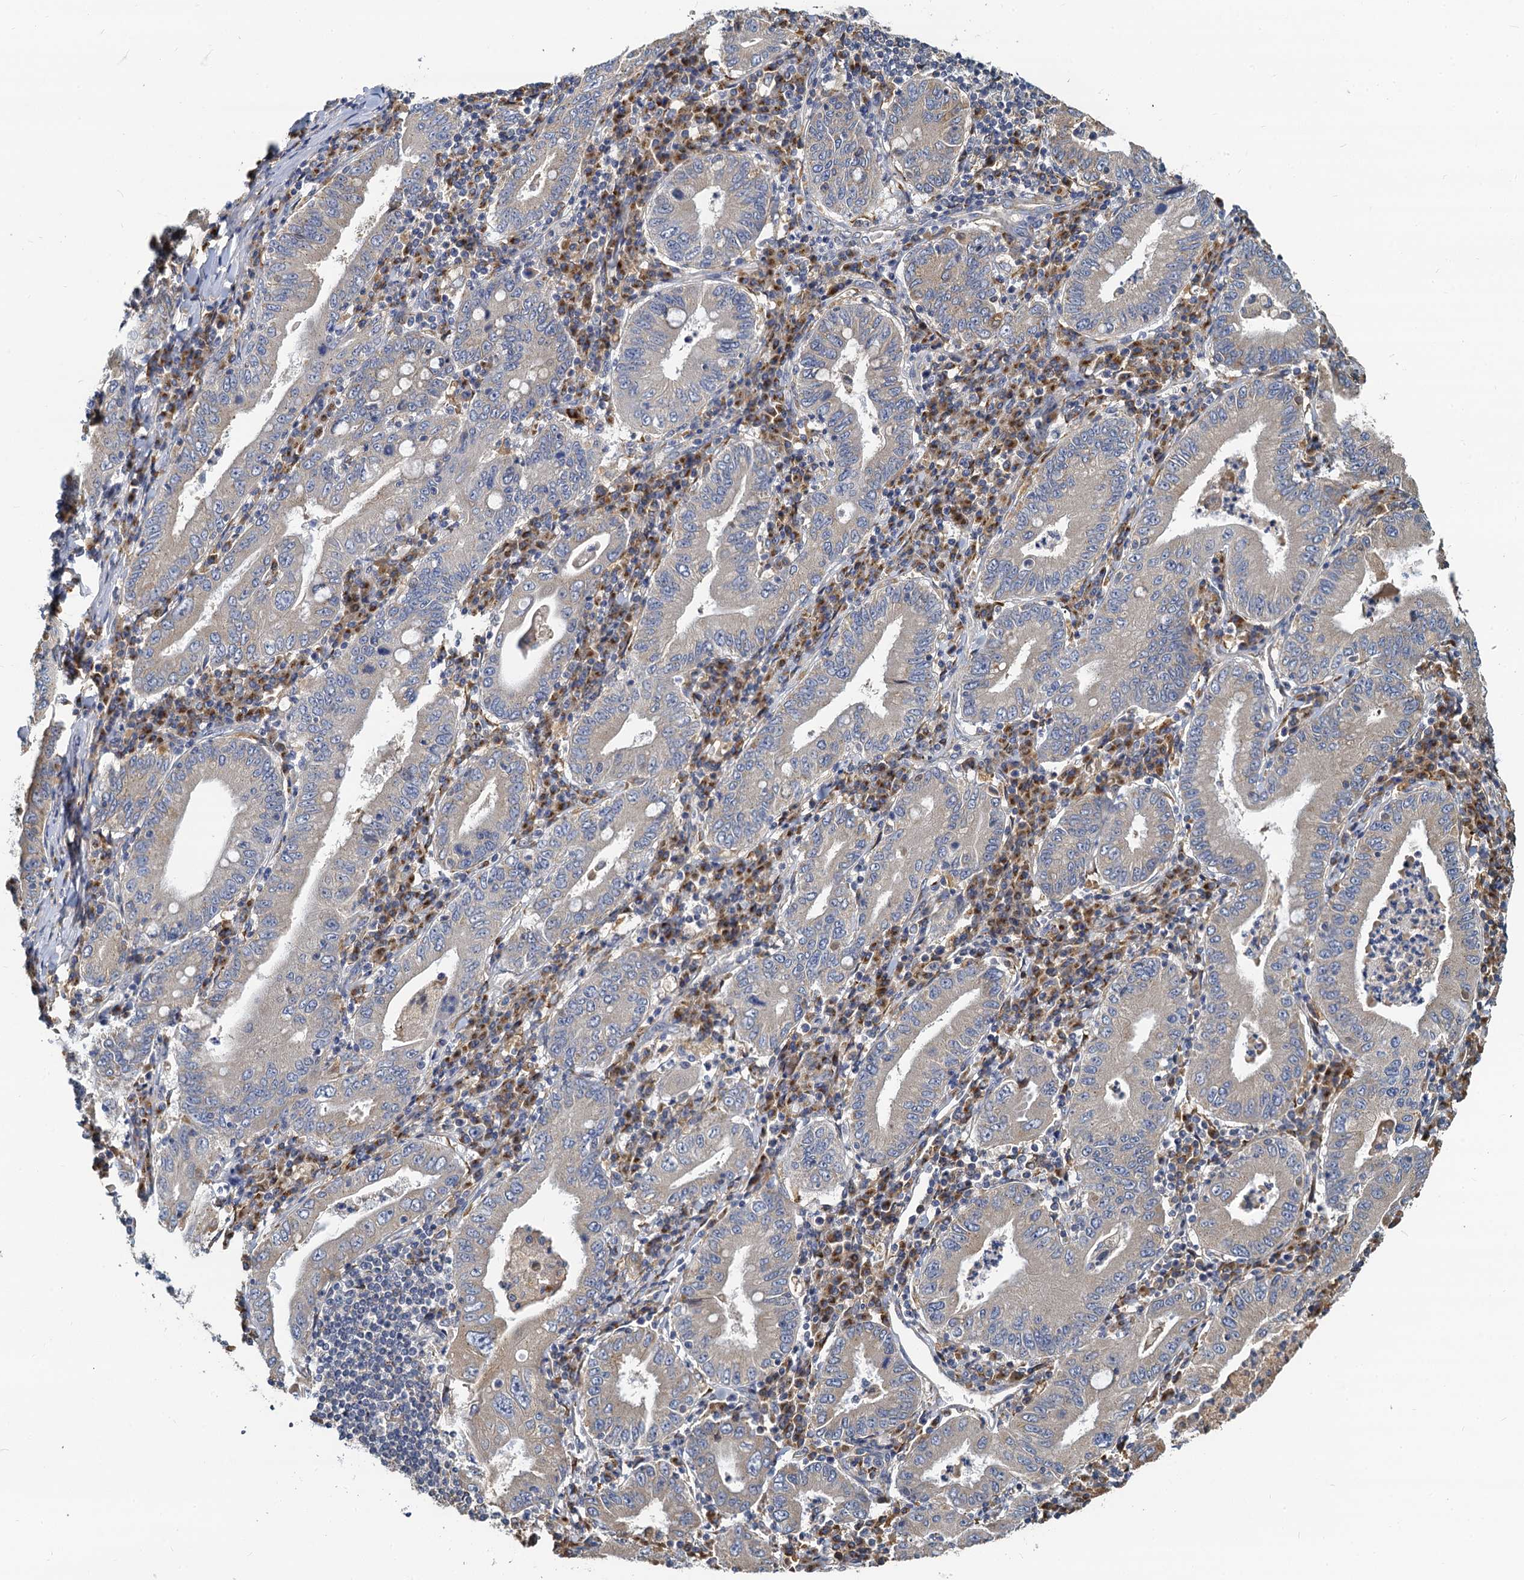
{"staining": {"intensity": "weak", "quantity": "25%-75%", "location": "cytoplasmic/membranous"}, "tissue": "stomach cancer", "cell_type": "Tumor cells", "image_type": "cancer", "snomed": [{"axis": "morphology", "description": "Normal tissue, NOS"}, {"axis": "morphology", "description": "Adenocarcinoma, NOS"}, {"axis": "topography", "description": "Esophagus"}, {"axis": "topography", "description": "Stomach, upper"}, {"axis": "topography", "description": "Peripheral nerve tissue"}], "caption": "High-power microscopy captured an immunohistochemistry (IHC) image of stomach cancer, revealing weak cytoplasmic/membranous expression in about 25%-75% of tumor cells.", "gene": "NKAPD1", "patient": {"sex": "male", "age": 62}}